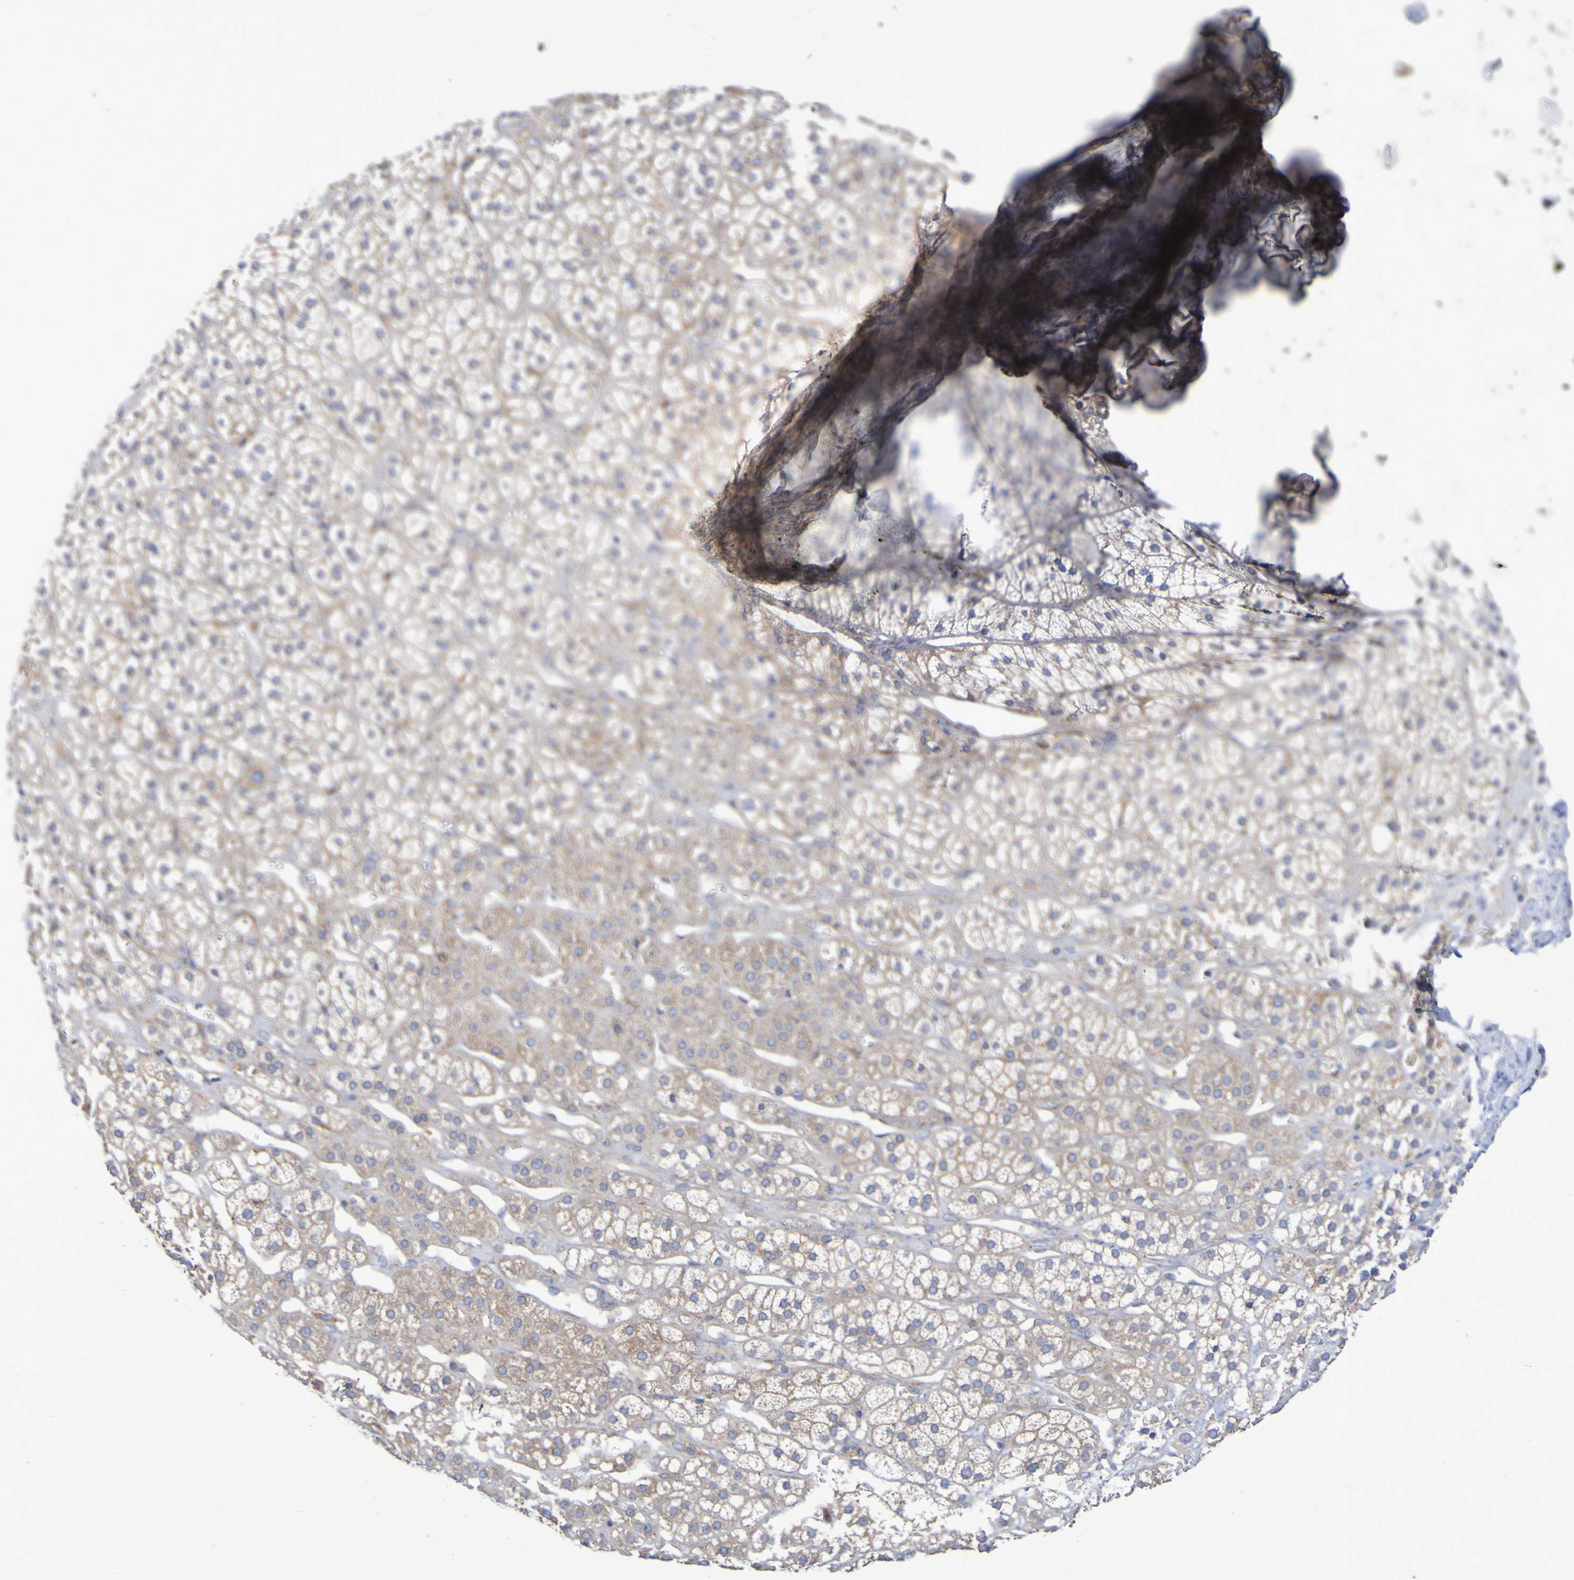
{"staining": {"intensity": "weak", "quantity": ">75%", "location": "cytoplasmic/membranous"}, "tissue": "adrenal gland", "cell_type": "Glandular cells", "image_type": "normal", "snomed": [{"axis": "morphology", "description": "Normal tissue, NOS"}, {"axis": "topography", "description": "Adrenal gland"}], "caption": "Immunohistochemistry image of benign human adrenal gland stained for a protein (brown), which demonstrates low levels of weak cytoplasmic/membranous expression in about >75% of glandular cells.", "gene": "SYNJ1", "patient": {"sex": "male", "age": 56}}